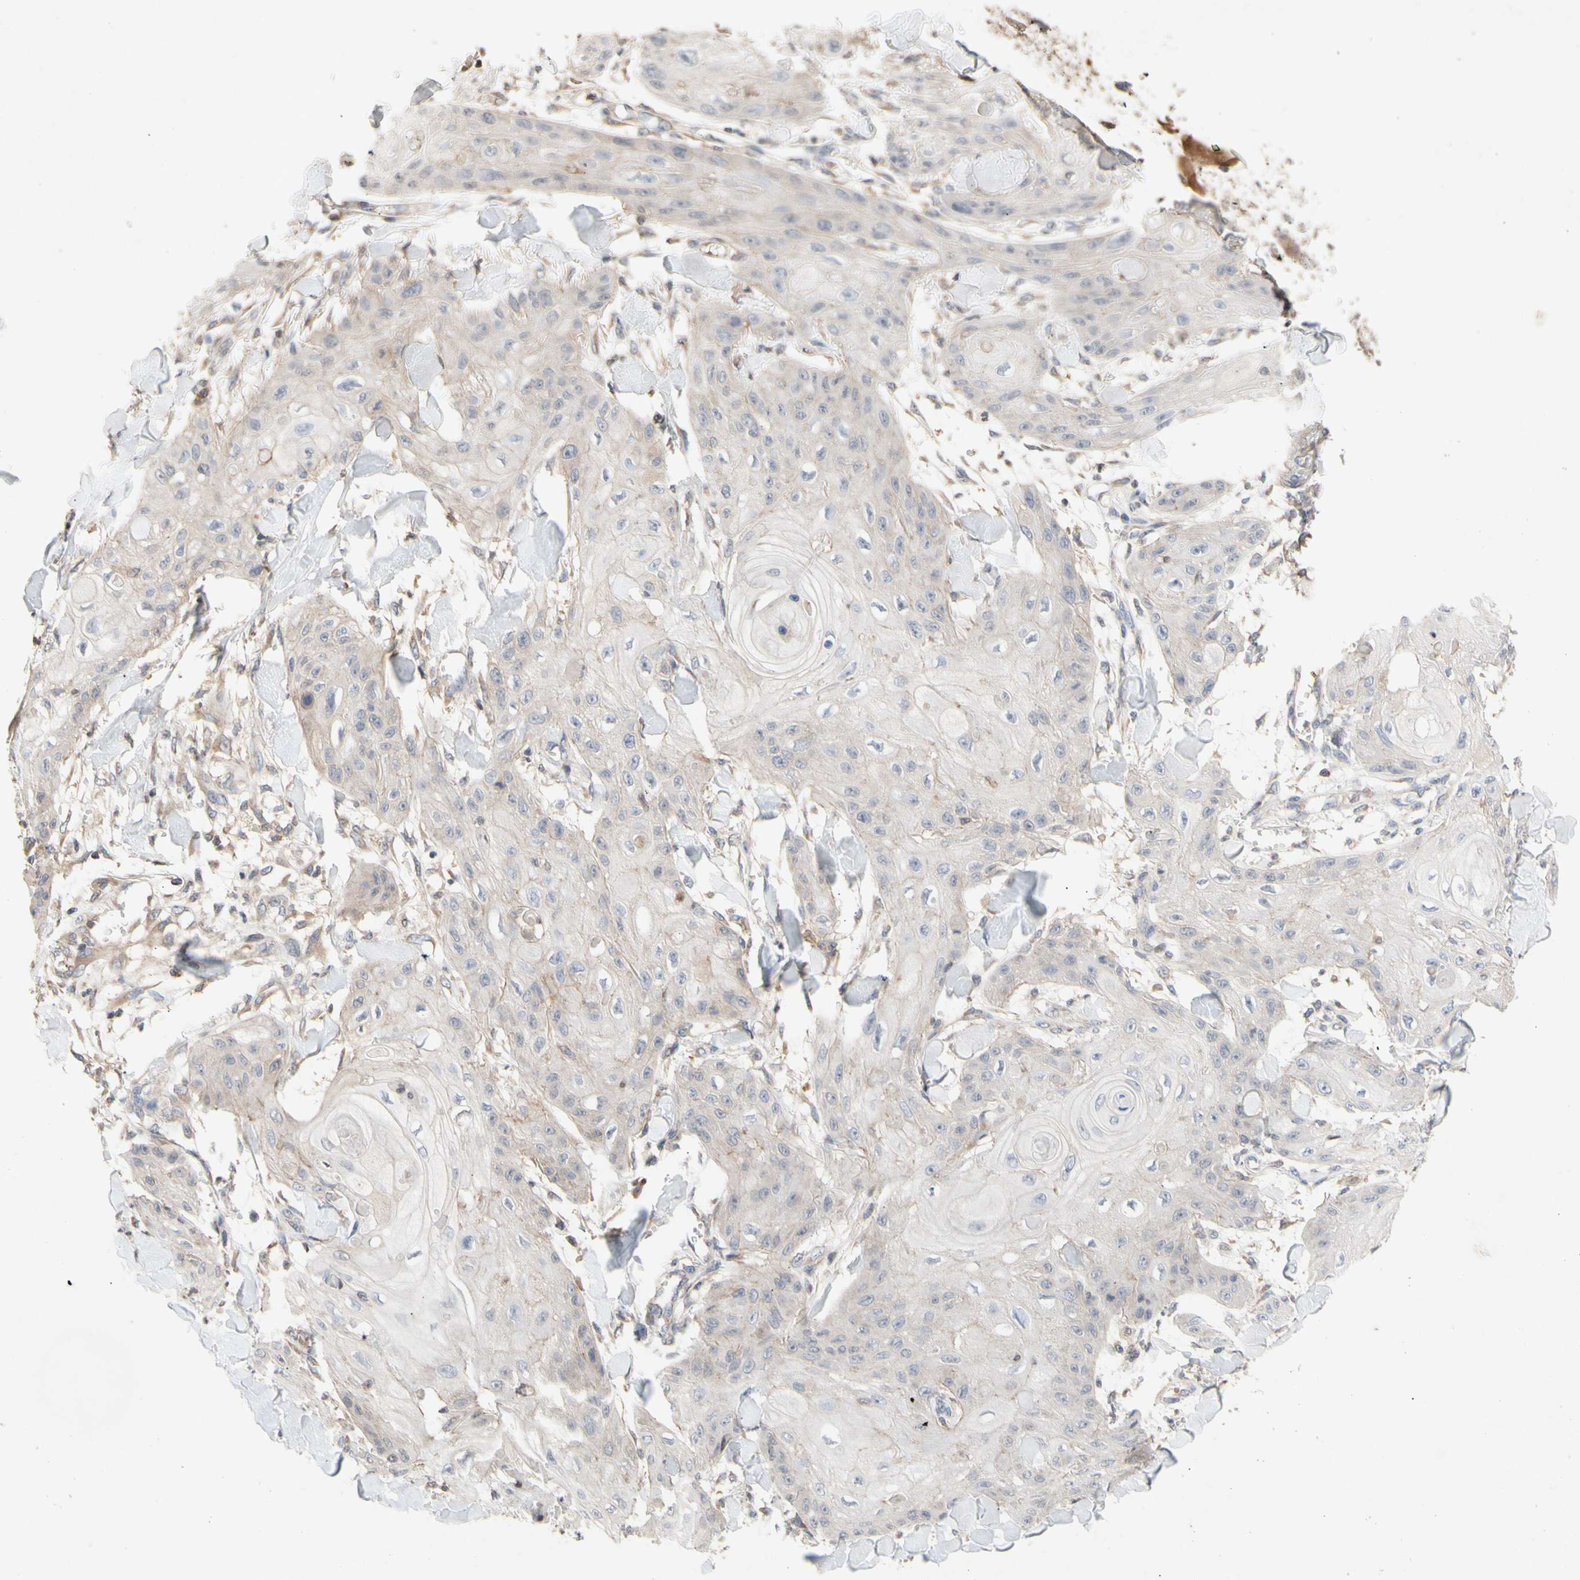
{"staining": {"intensity": "weak", "quantity": "25%-75%", "location": "cytoplasmic/membranous"}, "tissue": "skin cancer", "cell_type": "Tumor cells", "image_type": "cancer", "snomed": [{"axis": "morphology", "description": "Squamous cell carcinoma, NOS"}, {"axis": "topography", "description": "Skin"}], "caption": "This is an image of immunohistochemistry staining of skin squamous cell carcinoma, which shows weak positivity in the cytoplasmic/membranous of tumor cells.", "gene": "NECTIN3", "patient": {"sex": "male", "age": 74}}